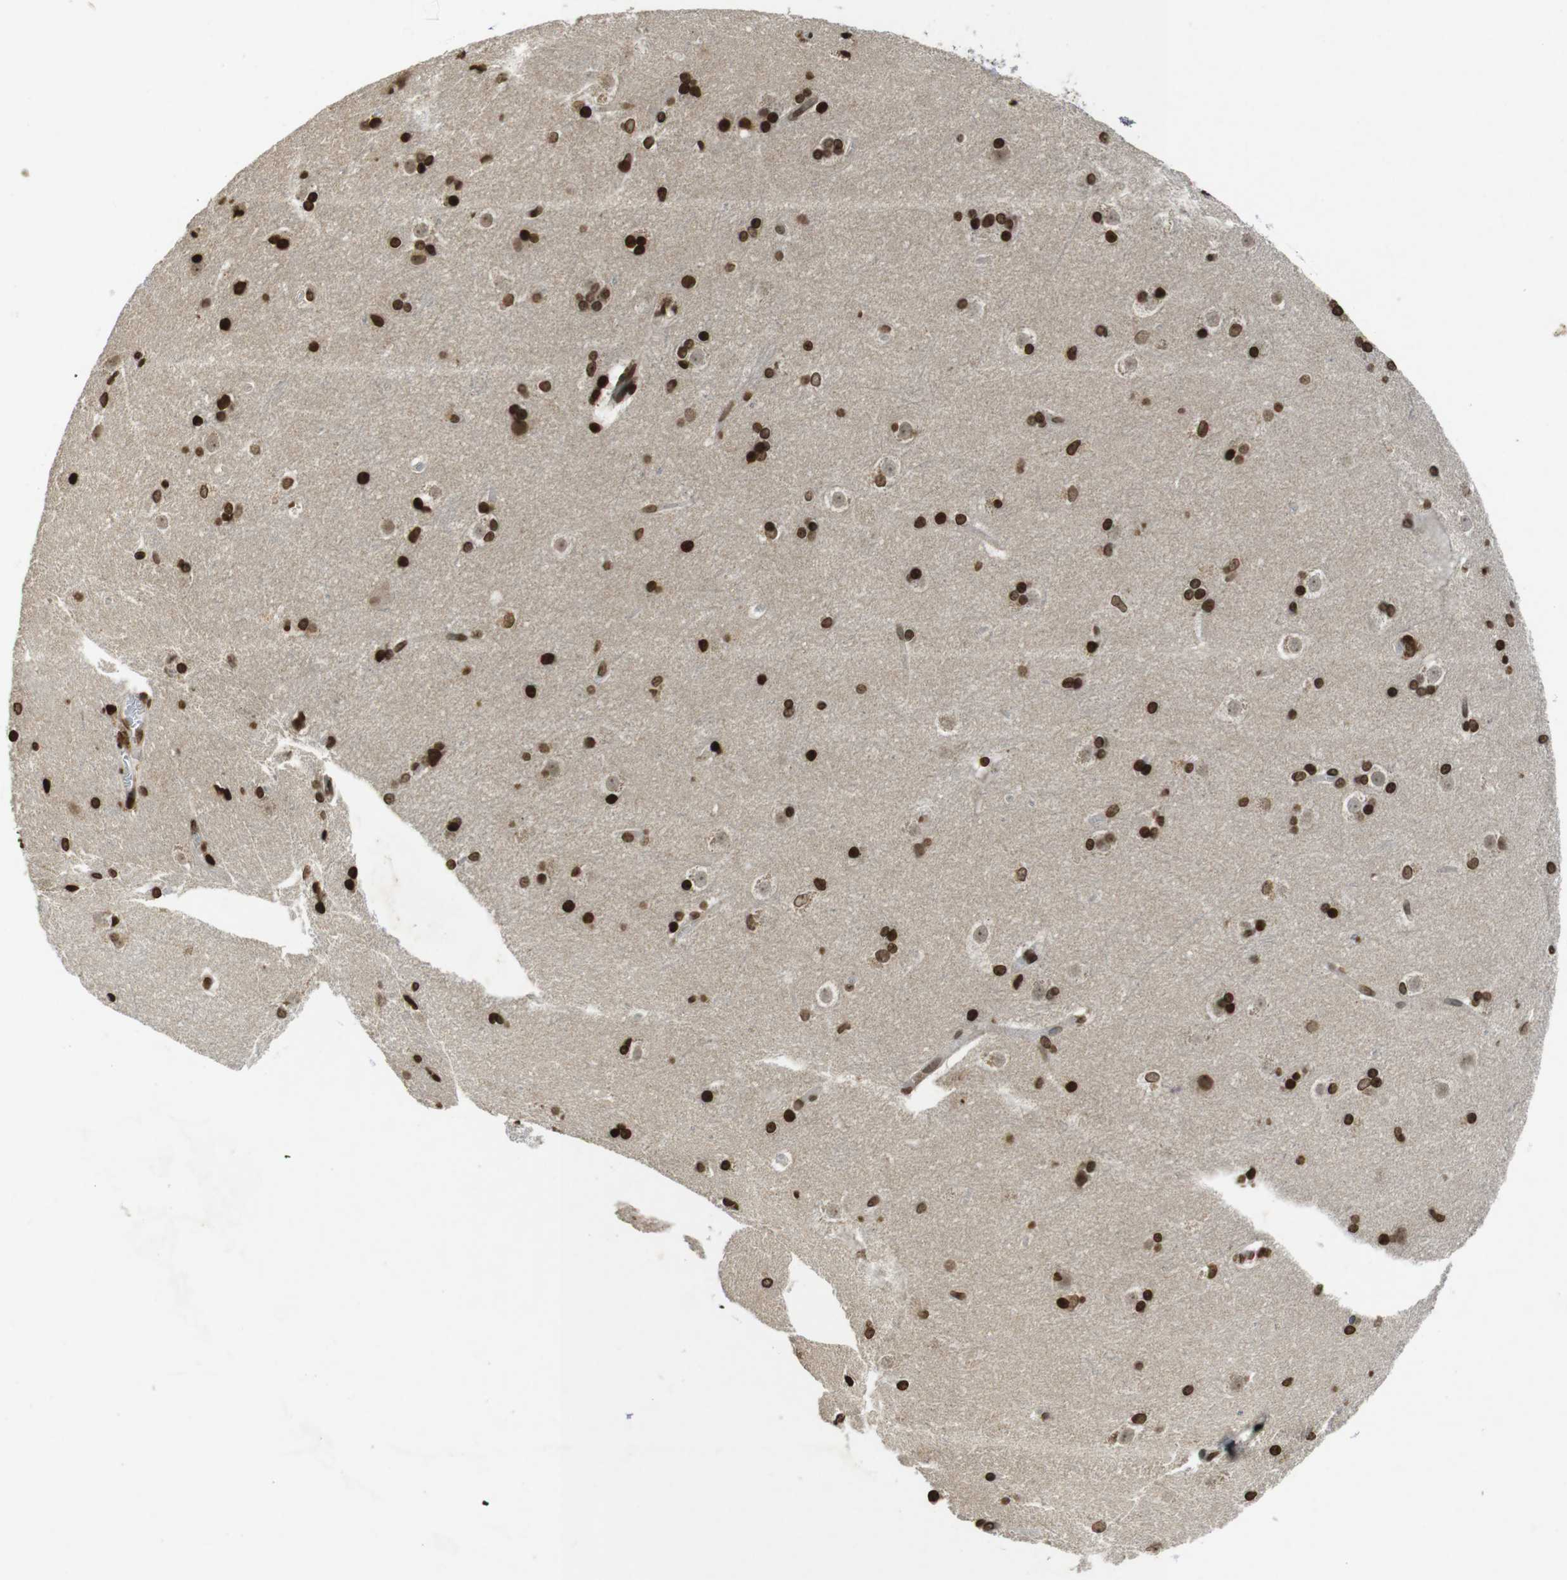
{"staining": {"intensity": "strong", "quantity": ">75%", "location": "nuclear"}, "tissue": "caudate", "cell_type": "Glial cells", "image_type": "normal", "snomed": [{"axis": "morphology", "description": "Normal tissue, NOS"}, {"axis": "topography", "description": "Lateral ventricle wall"}], "caption": "This photomicrograph demonstrates immunohistochemistry (IHC) staining of unremarkable human caudate, with high strong nuclear staining in about >75% of glial cells.", "gene": "FOXA3", "patient": {"sex": "female", "age": 19}}